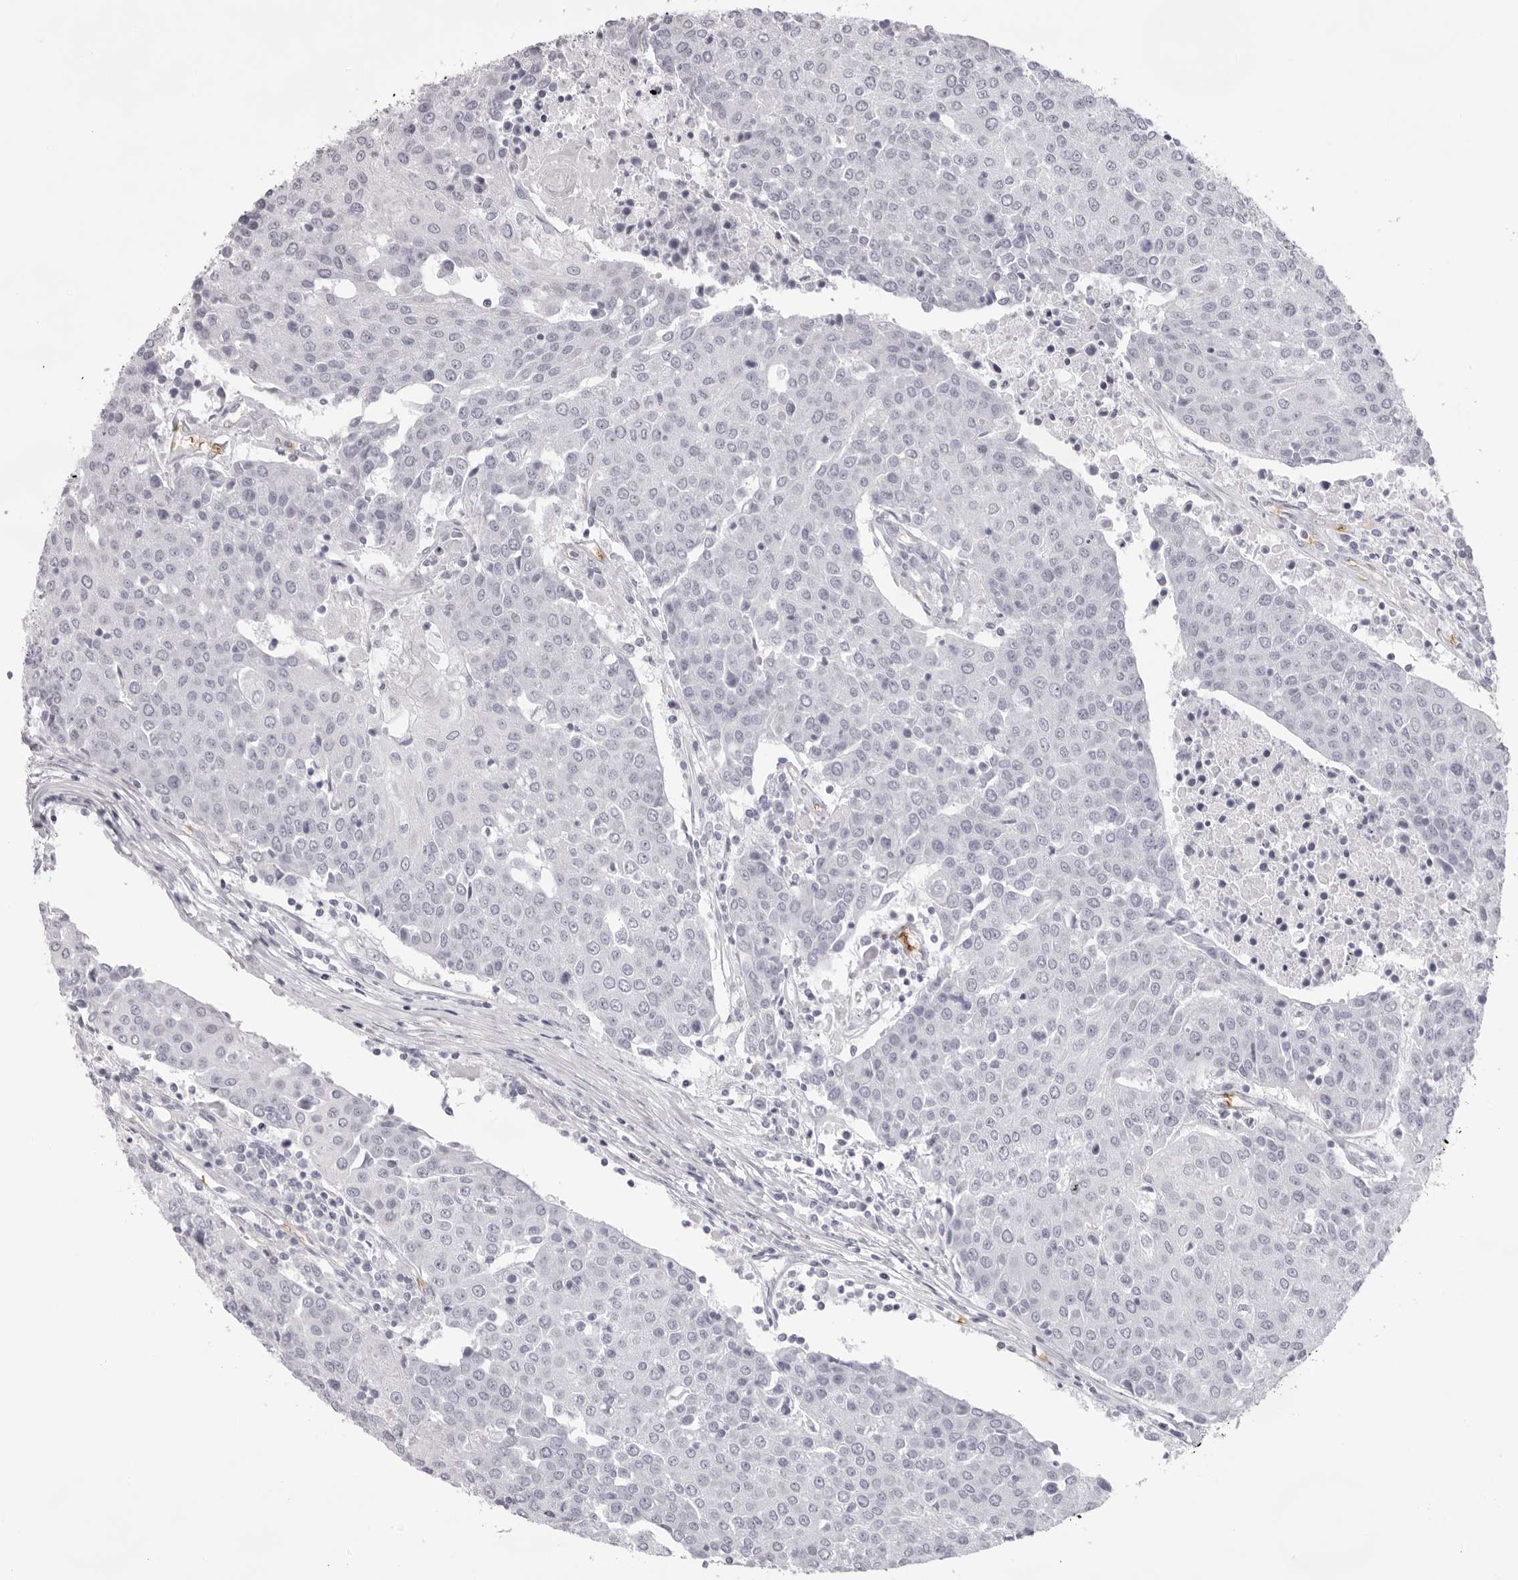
{"staining": {"intensity": "negative", "quantity": "none", "location": "none"}, "tissue": "urothelial cancer", "cell_type": "Tumor cells", "image_type": "cancer", "snomed": [{"axis": "morphology", "description": "Urothelial carcinoma, High grade"}, {"axis": "topography", "description": "Urinary bladder"}], "caption": "Photomicrograph shows no protein expression in tumor cells of high-grade urothelial carcinoma tissue. Brightfield microscopy of IHC stained with DAB (3,3'-diaminobenzidine) (brown) and hematoxylin (blue), captured at high magnification.", "gene": "SPTA1", "patient": {"sex": "female", "age": 85}}